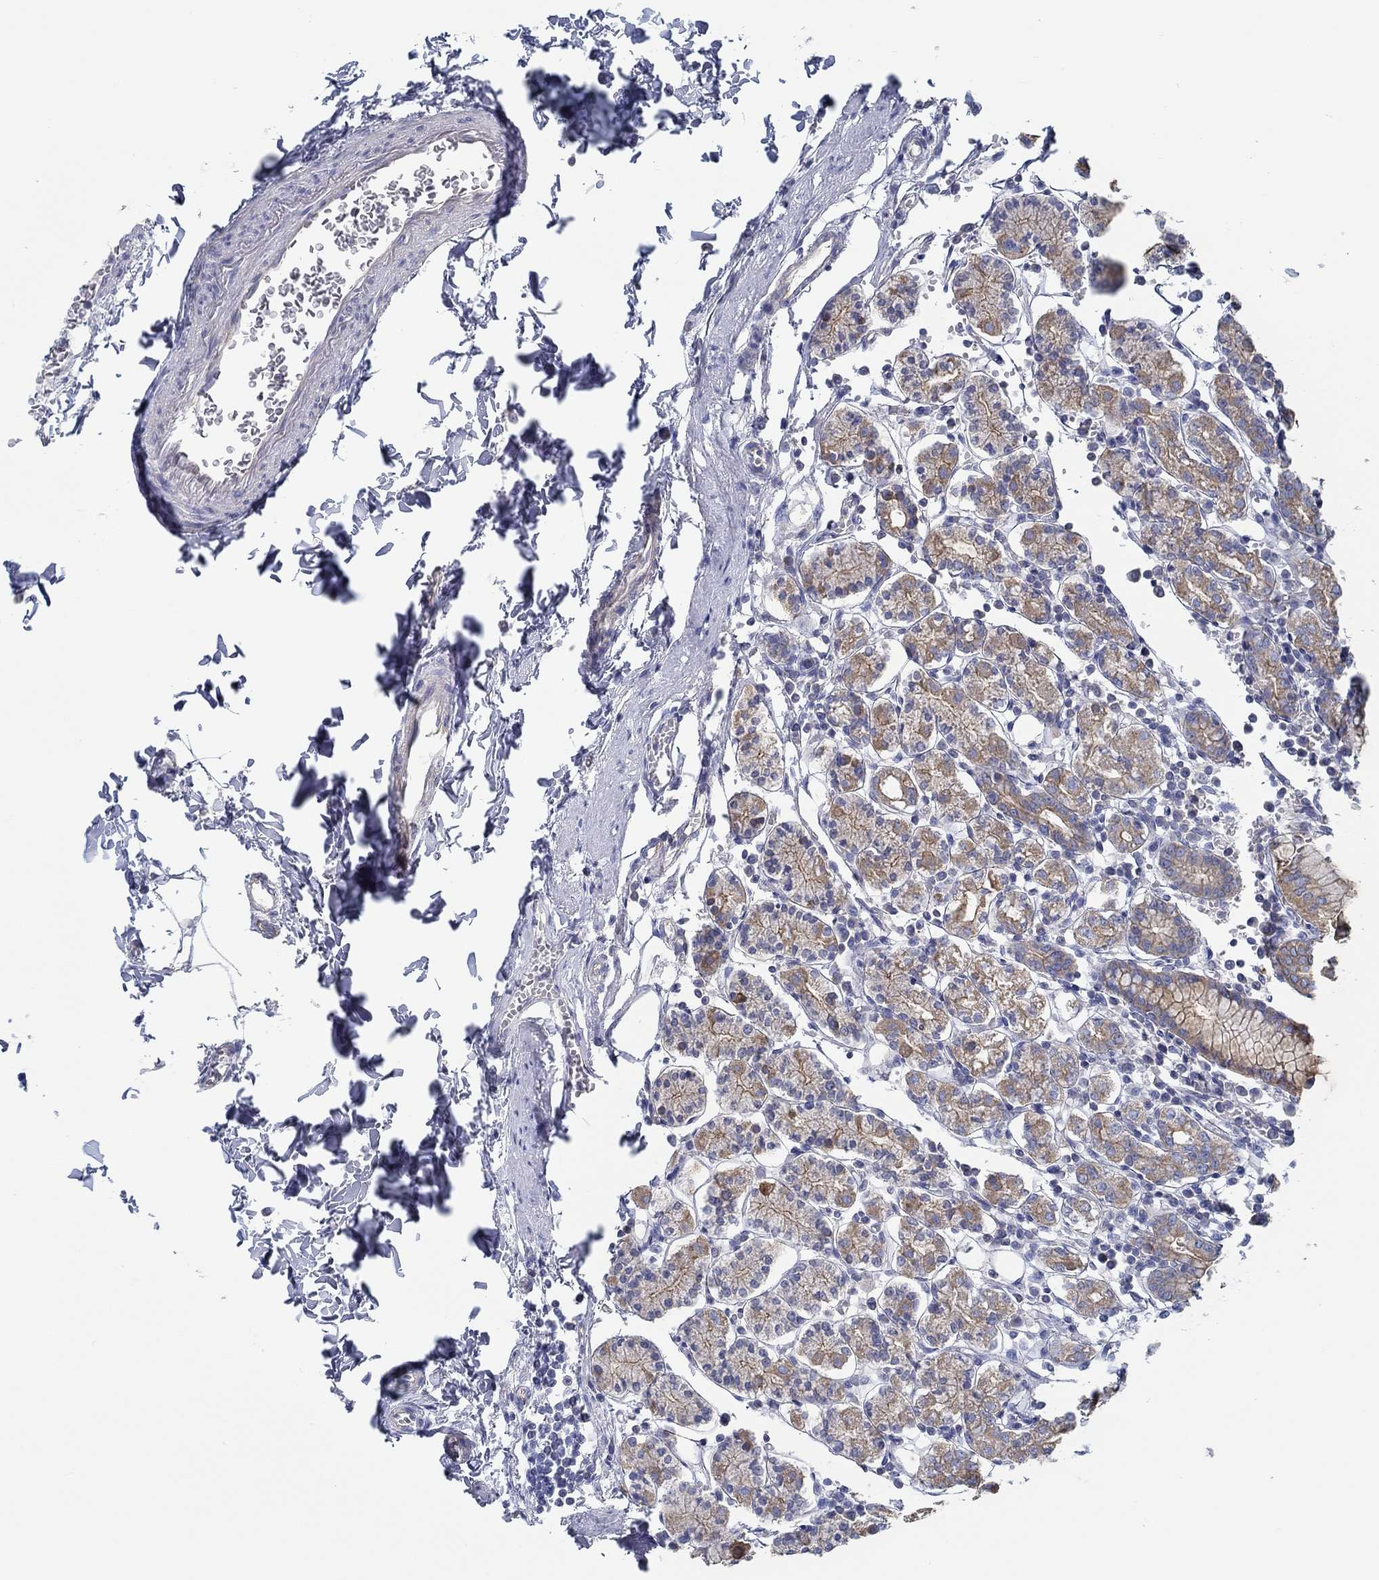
{"staining": {"intensity": "moderate", "quantity": "25%-75%", "location": "cytoplasmic/membranous"}, "tissue": "stomach", "cell_type": "Glandular cells", "image_type": "normal", "snomed": [{"axis": "morphology", "description": "Normal tissue, NOS"}, {"axis": "topography", "description": "Stomach, upper"}, {"axis": "topography", "description": "Stomach"}], "caption": "Normal stomach displays moderate cytoplasmic/membranous staining in about 25%-75% of glandular cells, visualized by immunohistochemistry.", "gene": "BBOF1", "patient": {"sex": "male", "age": 62}}